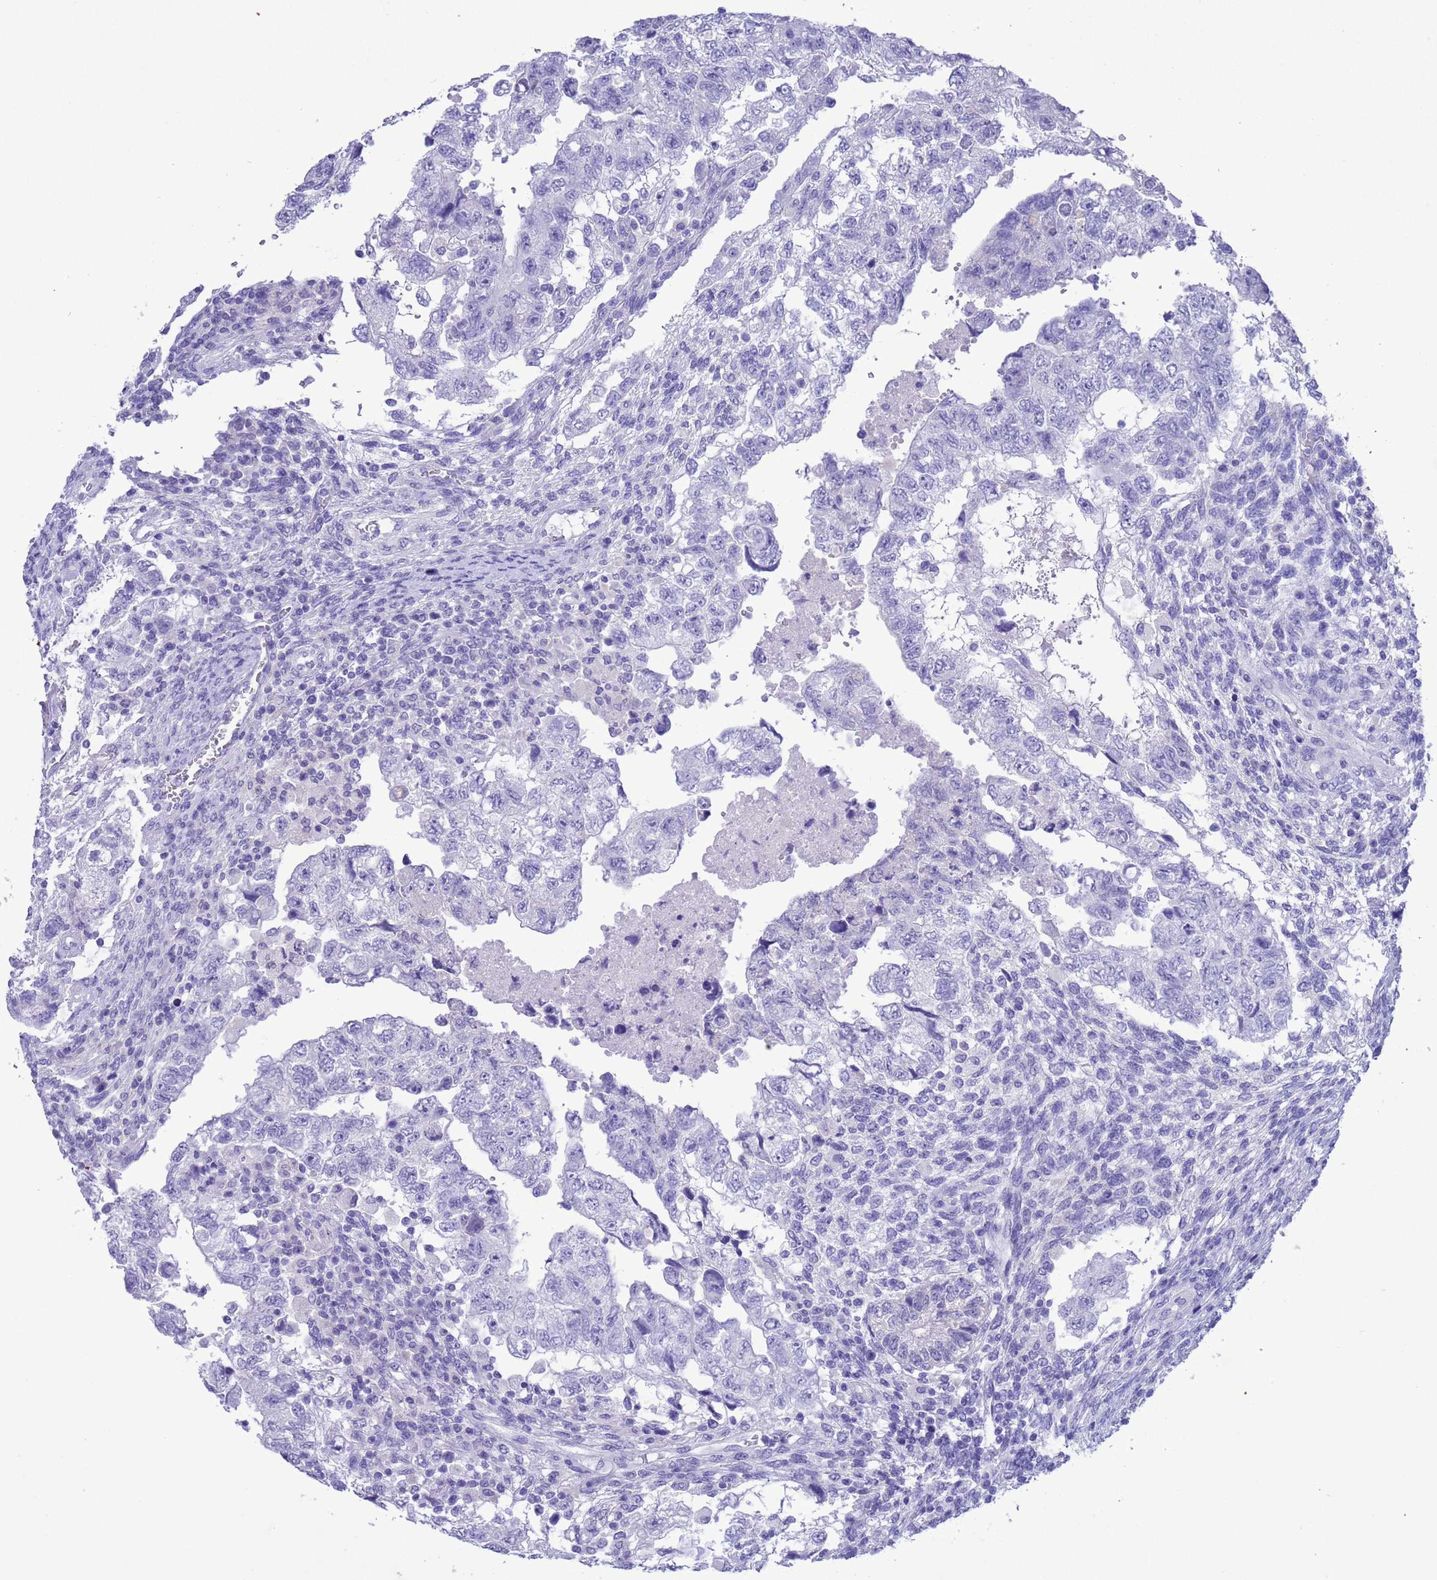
{"staining": {"intensity": "negative", "quantity": "none", "location": "none"}, "tissue": "testis cancer", "cell_type": "Tumor cells", "image_type": "cancer", "snomed": [{"axis": "morphology", "description": "Carcinoma, Embryonal, NOS"}, {"axis": "topography", "description": "Testis"}], "caption": "Testis embryonal carcinoma was stained to show a protein in brown. There is no significant positivity in tumor cells.", "gene": "GSTM1", "patient": {"sex": "male", "age": 36}}